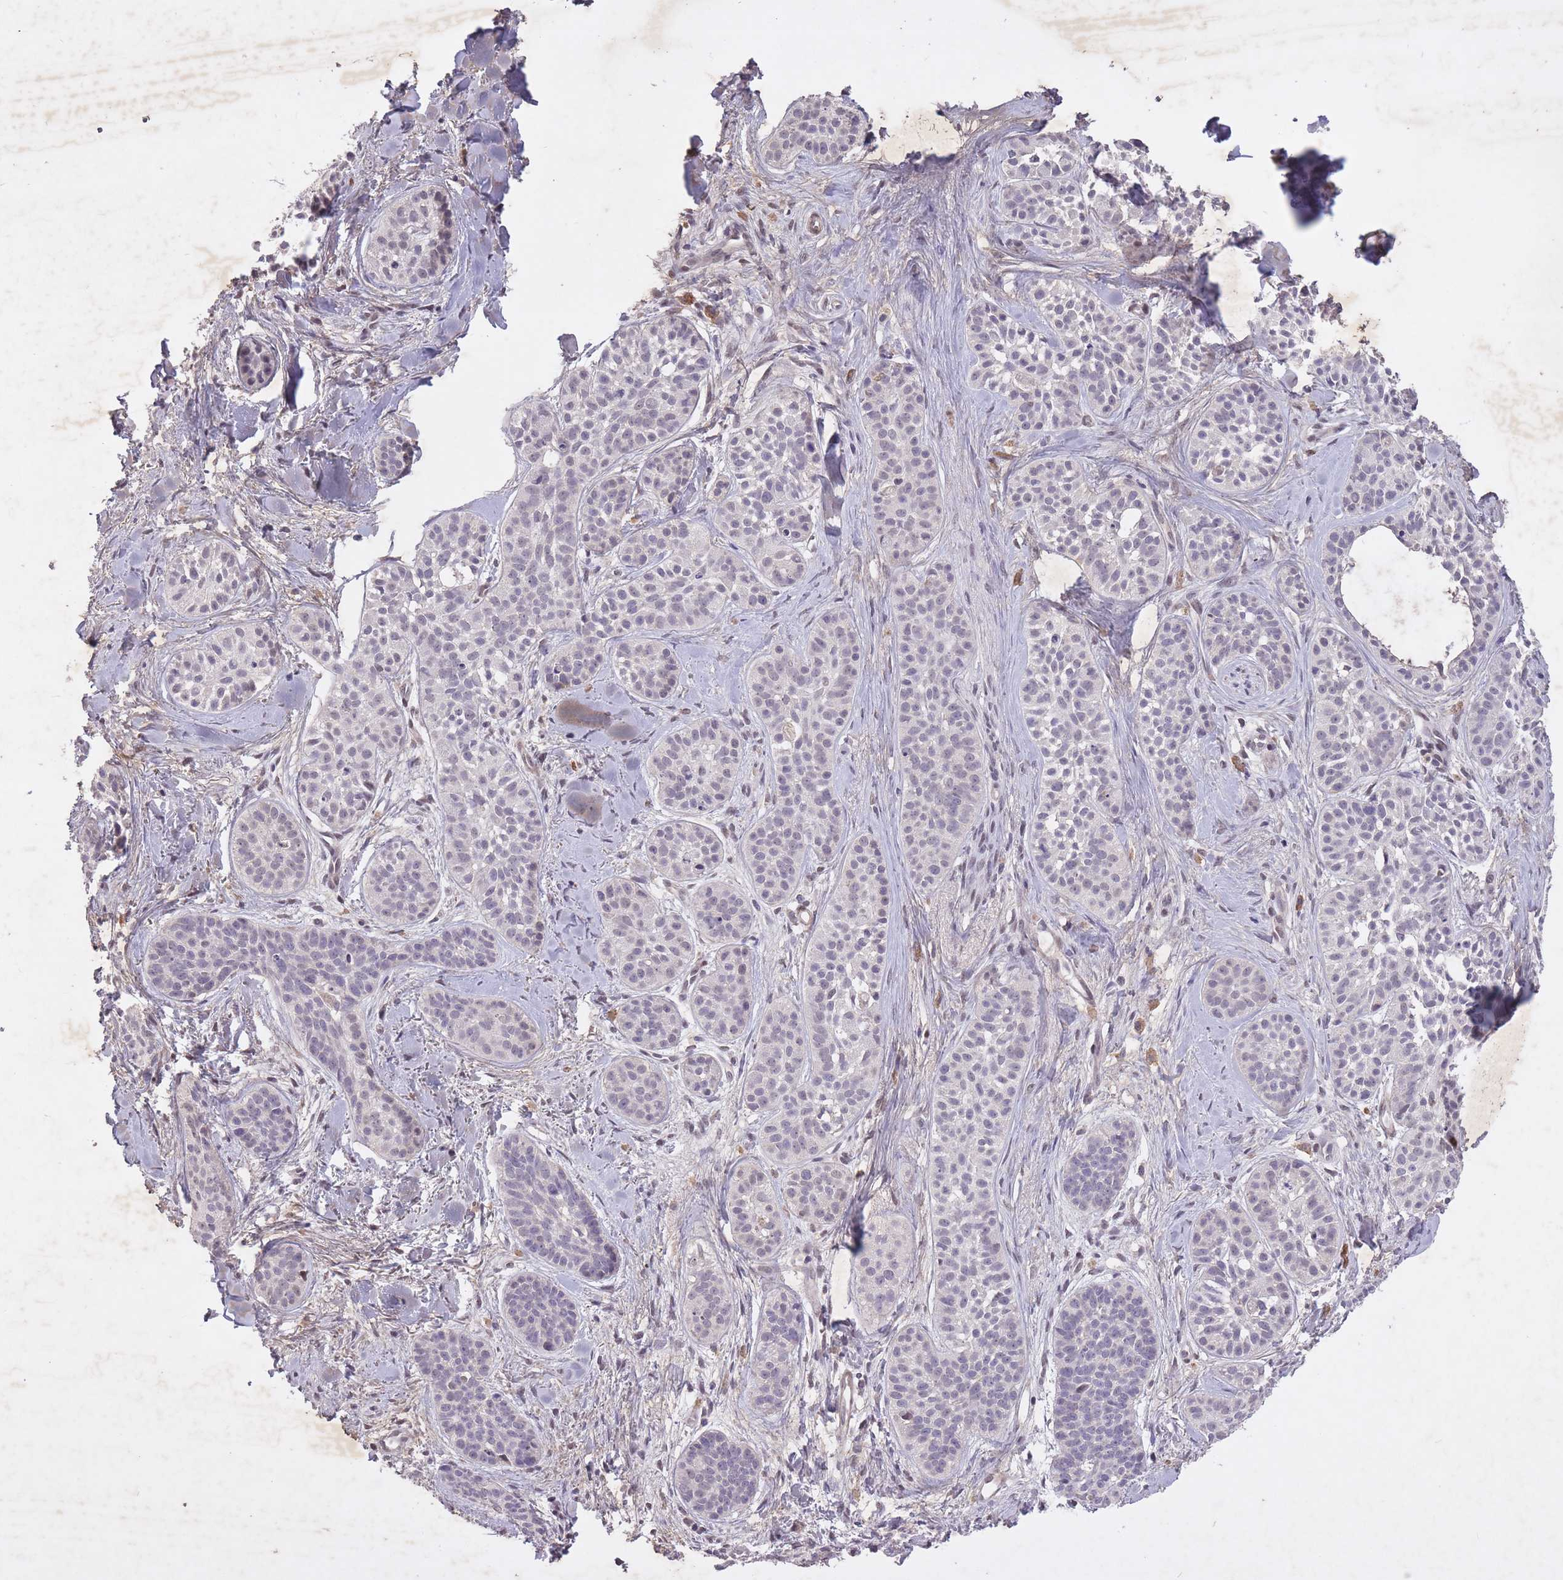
{"staining": {"intensity": "negative", "quantity": "none", "location": "none"}, "tissue": "skin cancer", "cell_type": "Tumor cells", "image_type": "cancer", "snomed": [{"axis": "morphology", "description": "Basal cell carcinoma"}, {"axis": "topography", "description": "Skin"}], "caption": "High magnification brightfield microscopy of basal cell carcinoma (skin) stained with DAB (3,3'-diaminobenzidine) (brown) and counterstained with hematoxylin (blue): tumor cells show no significant expression. The staining was performed using DAB (3,3'-diaminobenzidine) to visualize the protein expression in brown, while the nuclei were stained in blue with hematoxylin (Magnification: 20x).", "gene": "CBX6", "patient": {"sex": "male", "age": 52}}